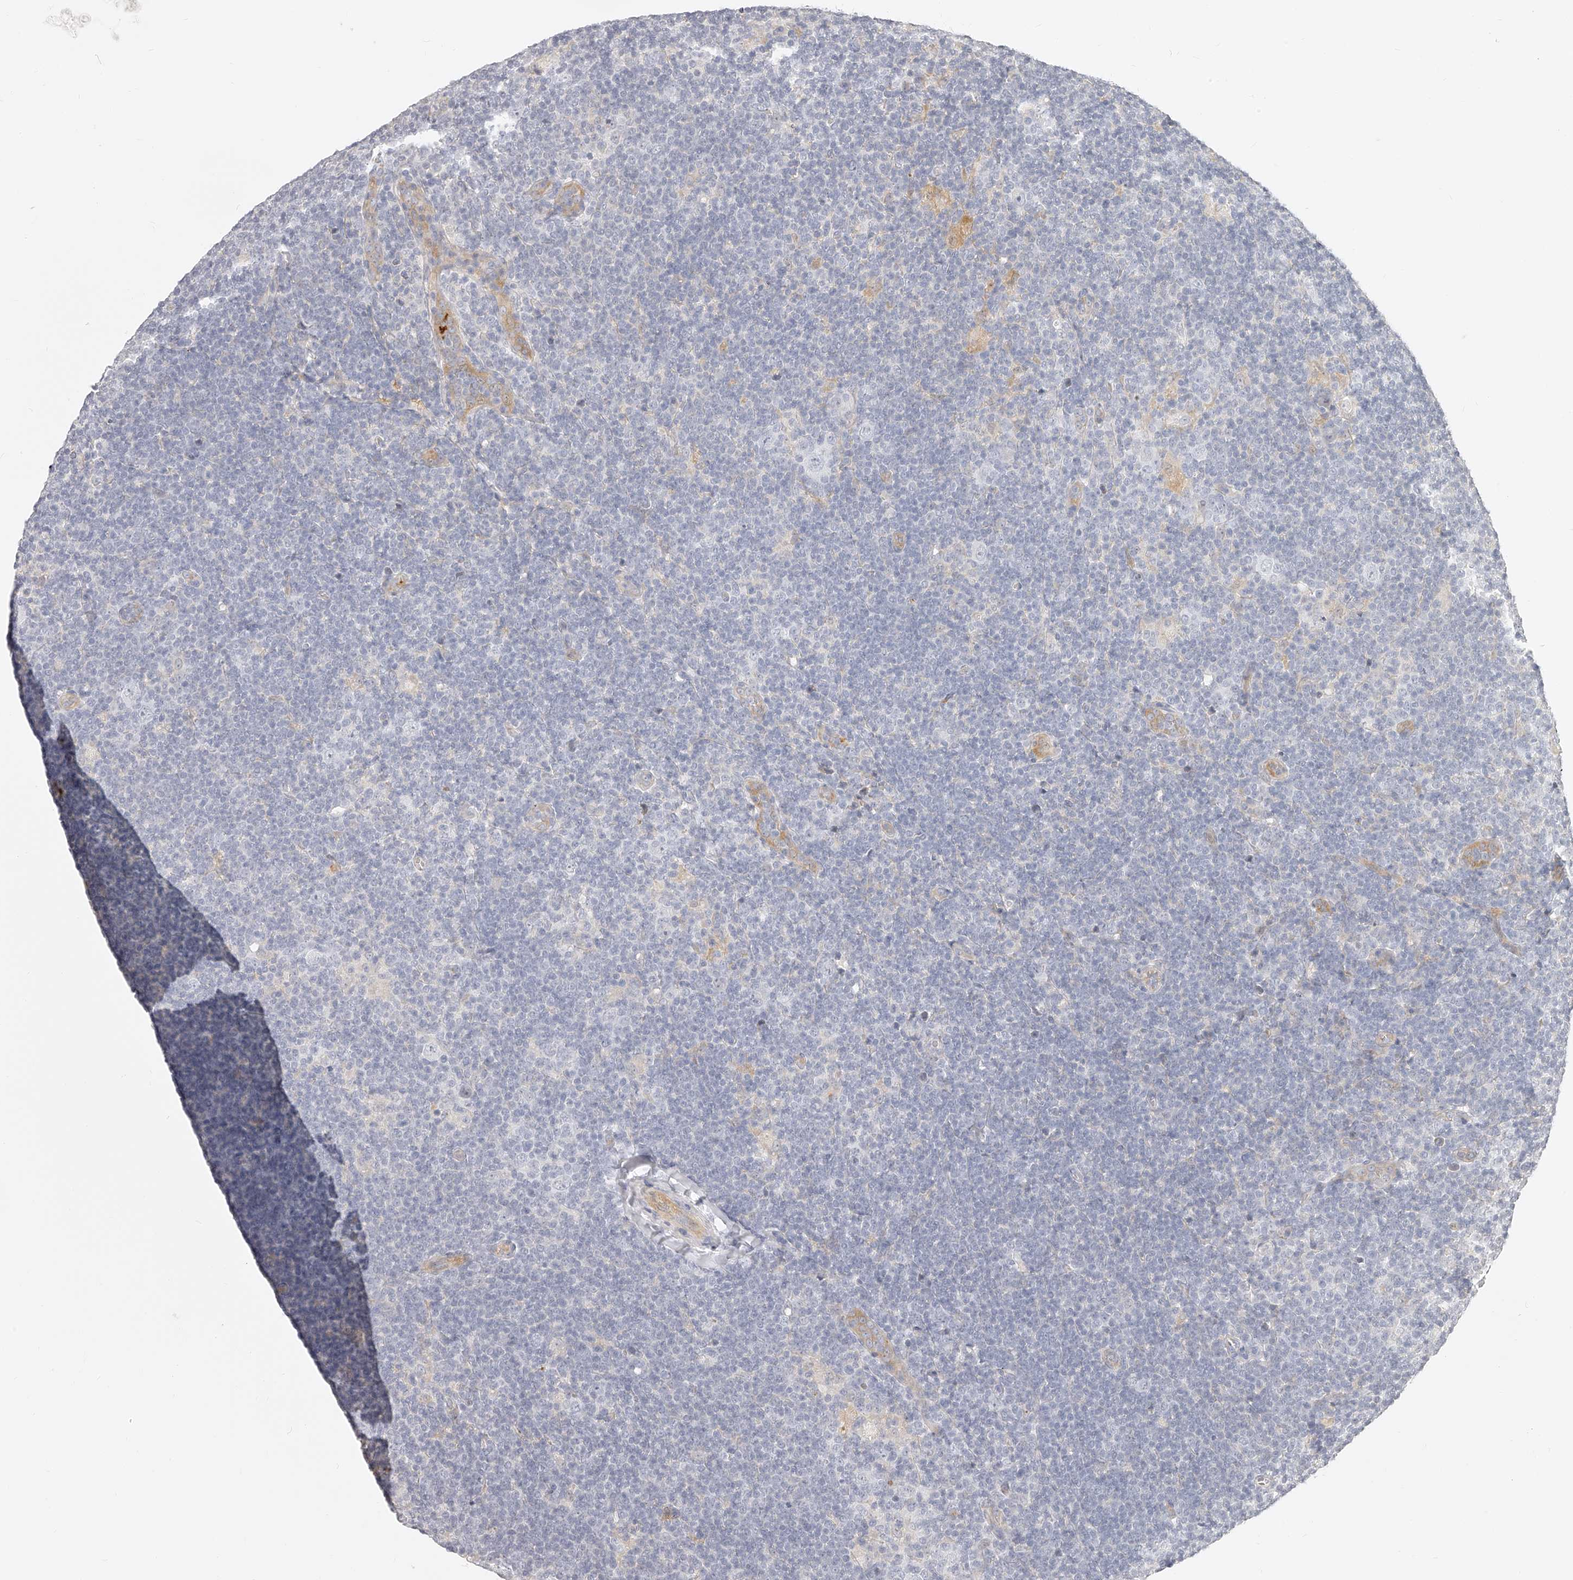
{"staining": {"intensity": "negative", "quantity": "none", "location": "none"}, "tissue": "lymphoma", "cell_type": "Tumor cells", "image_type": "cancer", "snomed": [{"axis": "morphology", "description": "Hodgkin's disease, NOS"}, {"axis": "topography", "description": "Lymph node"}], "caption": "An image of Hodgkin's disease stained for a protein shows no brown staining in tumor cells.", "gene": "ITGB3", "patient": {"sex": "female", "age": 57}}